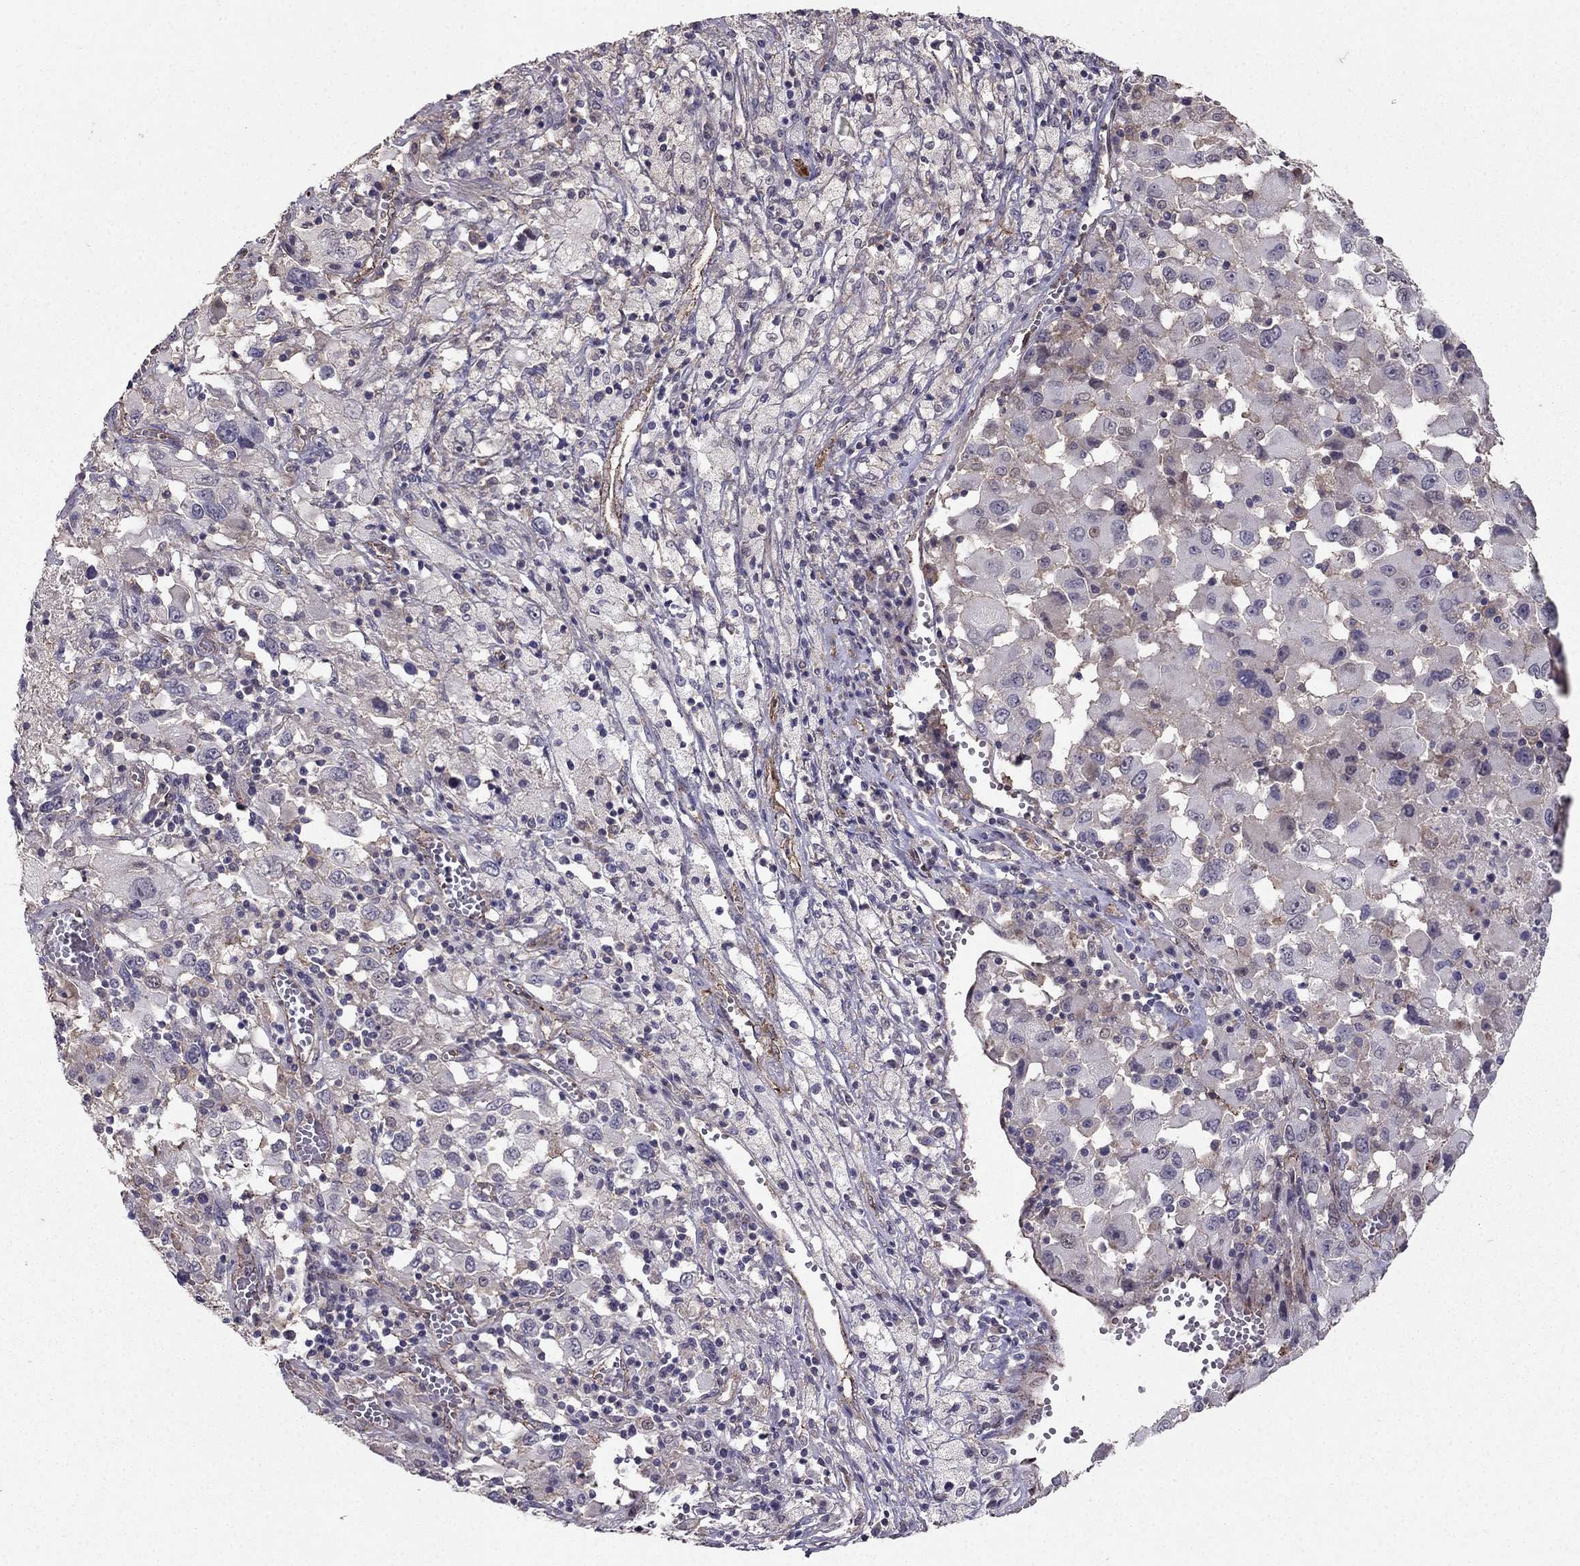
{"staining": {"intensity": "negative", "quantity": "none", "location": "none"}, "tissue": "melanoma", "cell_type": "Tumor cells", "image_type": "cancer", "snomed": [{"axis": "morphology", "description": "Malignant melanoma, Metastatic site"}, {"axis": "topography", "description": "Soft tissue"}], "caption": "Micrograph shows no protein positivity in tumor cells of malignant melanoma (metastatic site) tissue.", "gene": "RASIP1", "patient": {"sex": "male", "age": 50}}